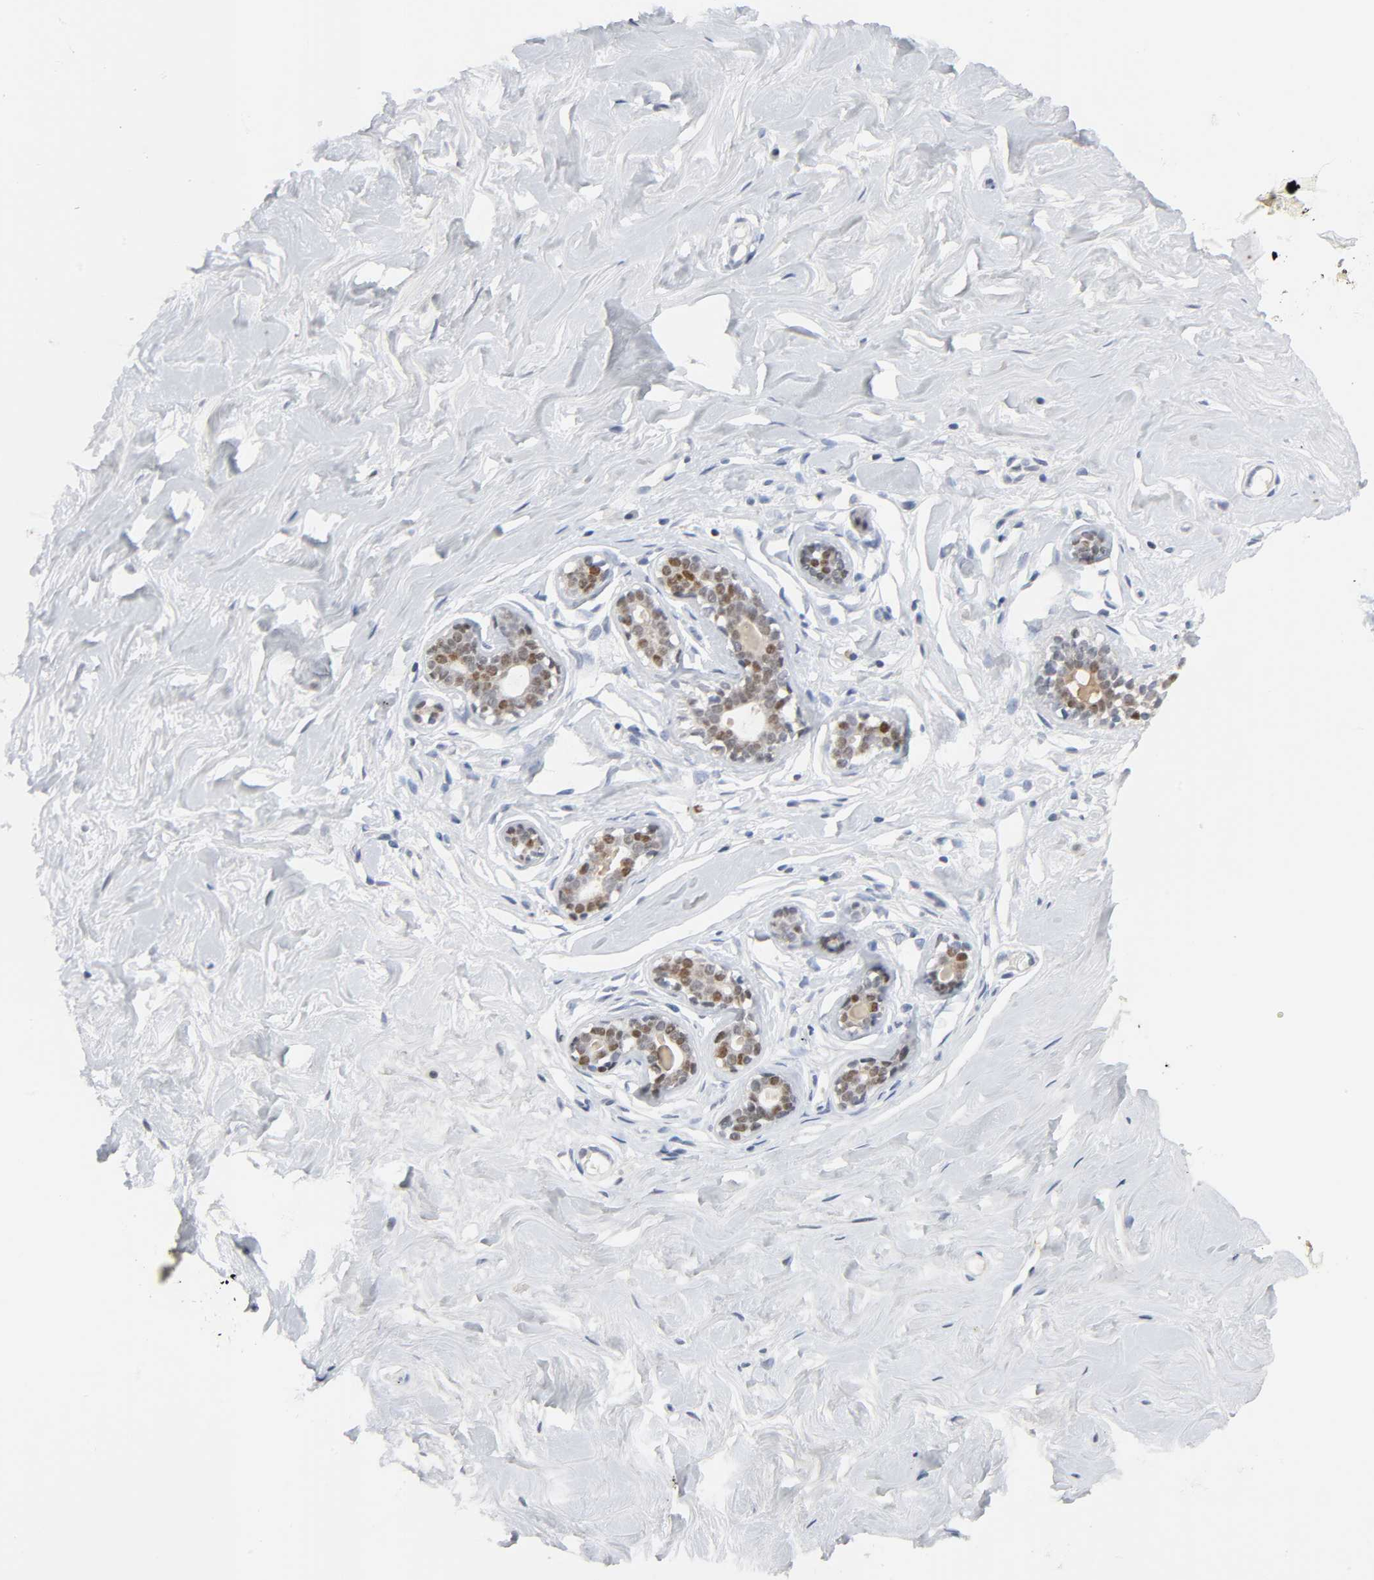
{"staining": {"intensity": "negative", "quantity": "none", "location": "none"}, "tissue": "breast", "cell_type": "Adipocytes", "image_type": "normal", "snomed": [{"axis": "morphology", "description": "Normal tissue, NOS"}, {"axis": "topography", "description": "Breast"}], "caption": "The image displays no staining of adipocytes in normal breast. (DAB immunohistochemistry, high magnification).", "gene": "WEE1", "patient": {"sex": "female", "age": 23}}